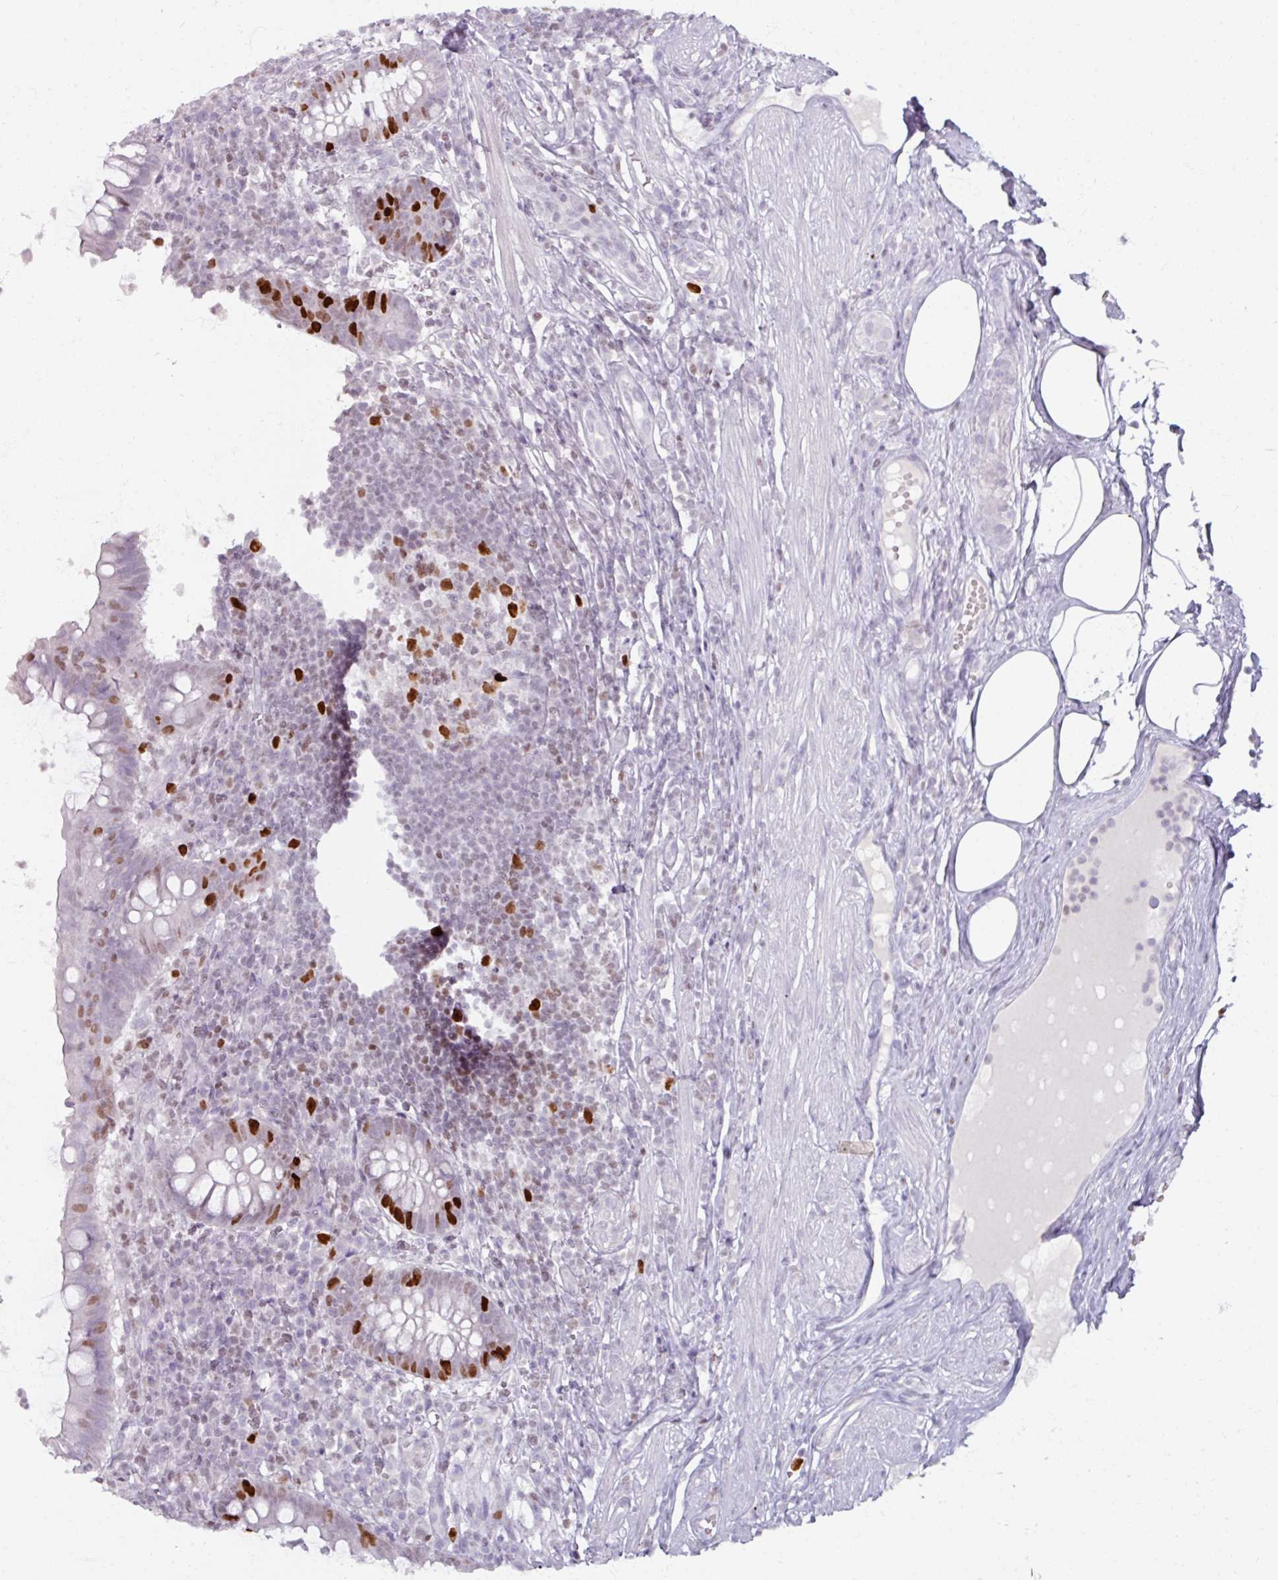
{"staining": {"intensity": "strong", "quantity": "<25%", "location": "nuclear"}, "tissue": "appendix", "cell_type": "Glandular cells", "image_type": "normal", "snomed": [{"axis": "morphology", "description": "Normal tissue, NOS"}, {"axis": "topography", "description": "Appendix"}], "caption": "Immunohistochemistry (DAB) staining of benign appendix demonstrates strong nuclear protein expression in about <25% of glandular cells. (Brightfield microscopy of DAB IHC at high magnification).", "gene": "ATAD2", "patient": {"sex": "female", "age": 56}}